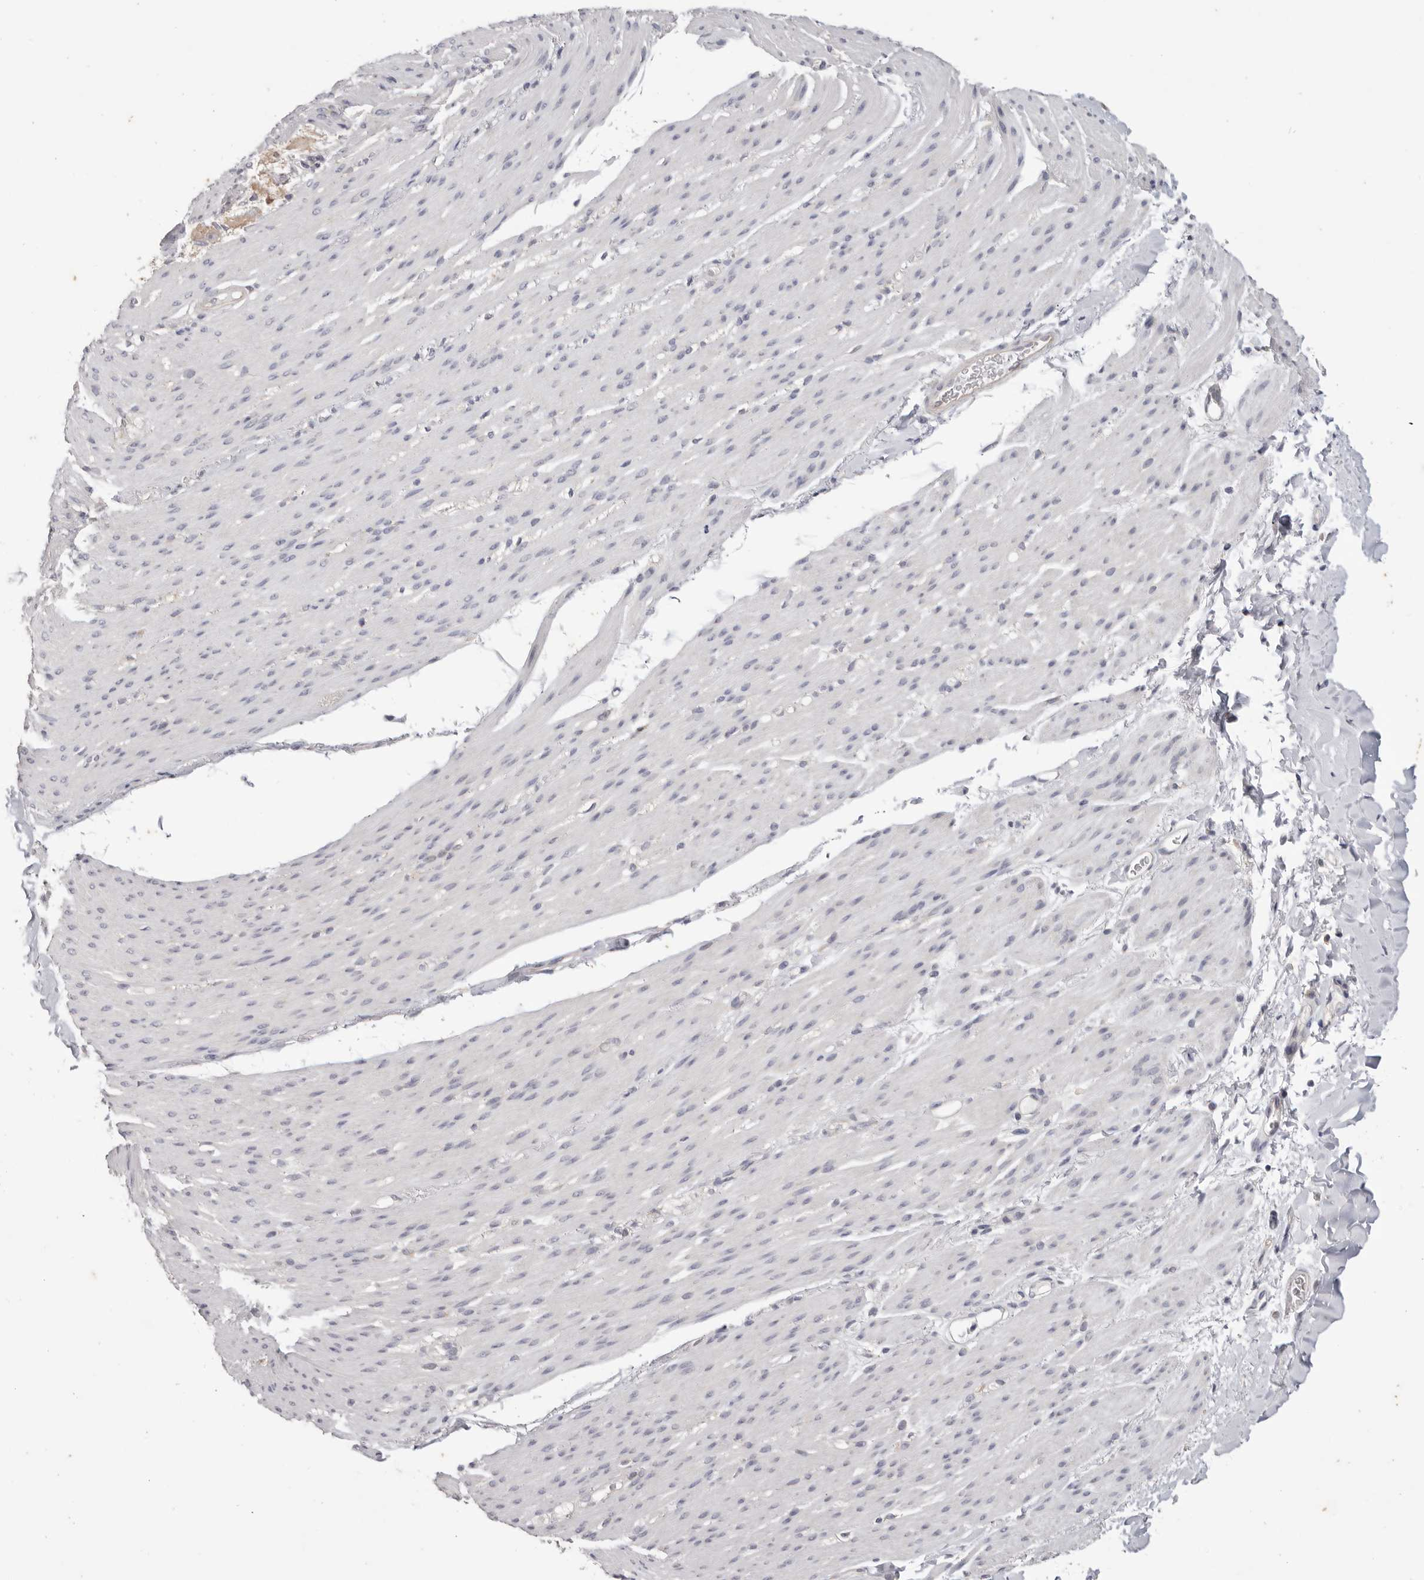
{"staining": {"intensity": "negative", "quantity": "none", "location": "none"}, "tissue": "smooth muscle", "cell_type": "Smooth muscle cells", "image_type": "normal", "snomed": [{"axis": "morphology", "description": "Normal tissue, NOS"}, {"axis": "topography", "description": "Colon"}, {"axis": "topography", "description": "Peripheral nerve tissue"}], "caption": "DAB immunohistochemical staining of benign human smooth muscle reveals no significant positivity in smooth muscle cells.", "gene": "WDR77", "patient": {"sex": "female", "age": 61}}